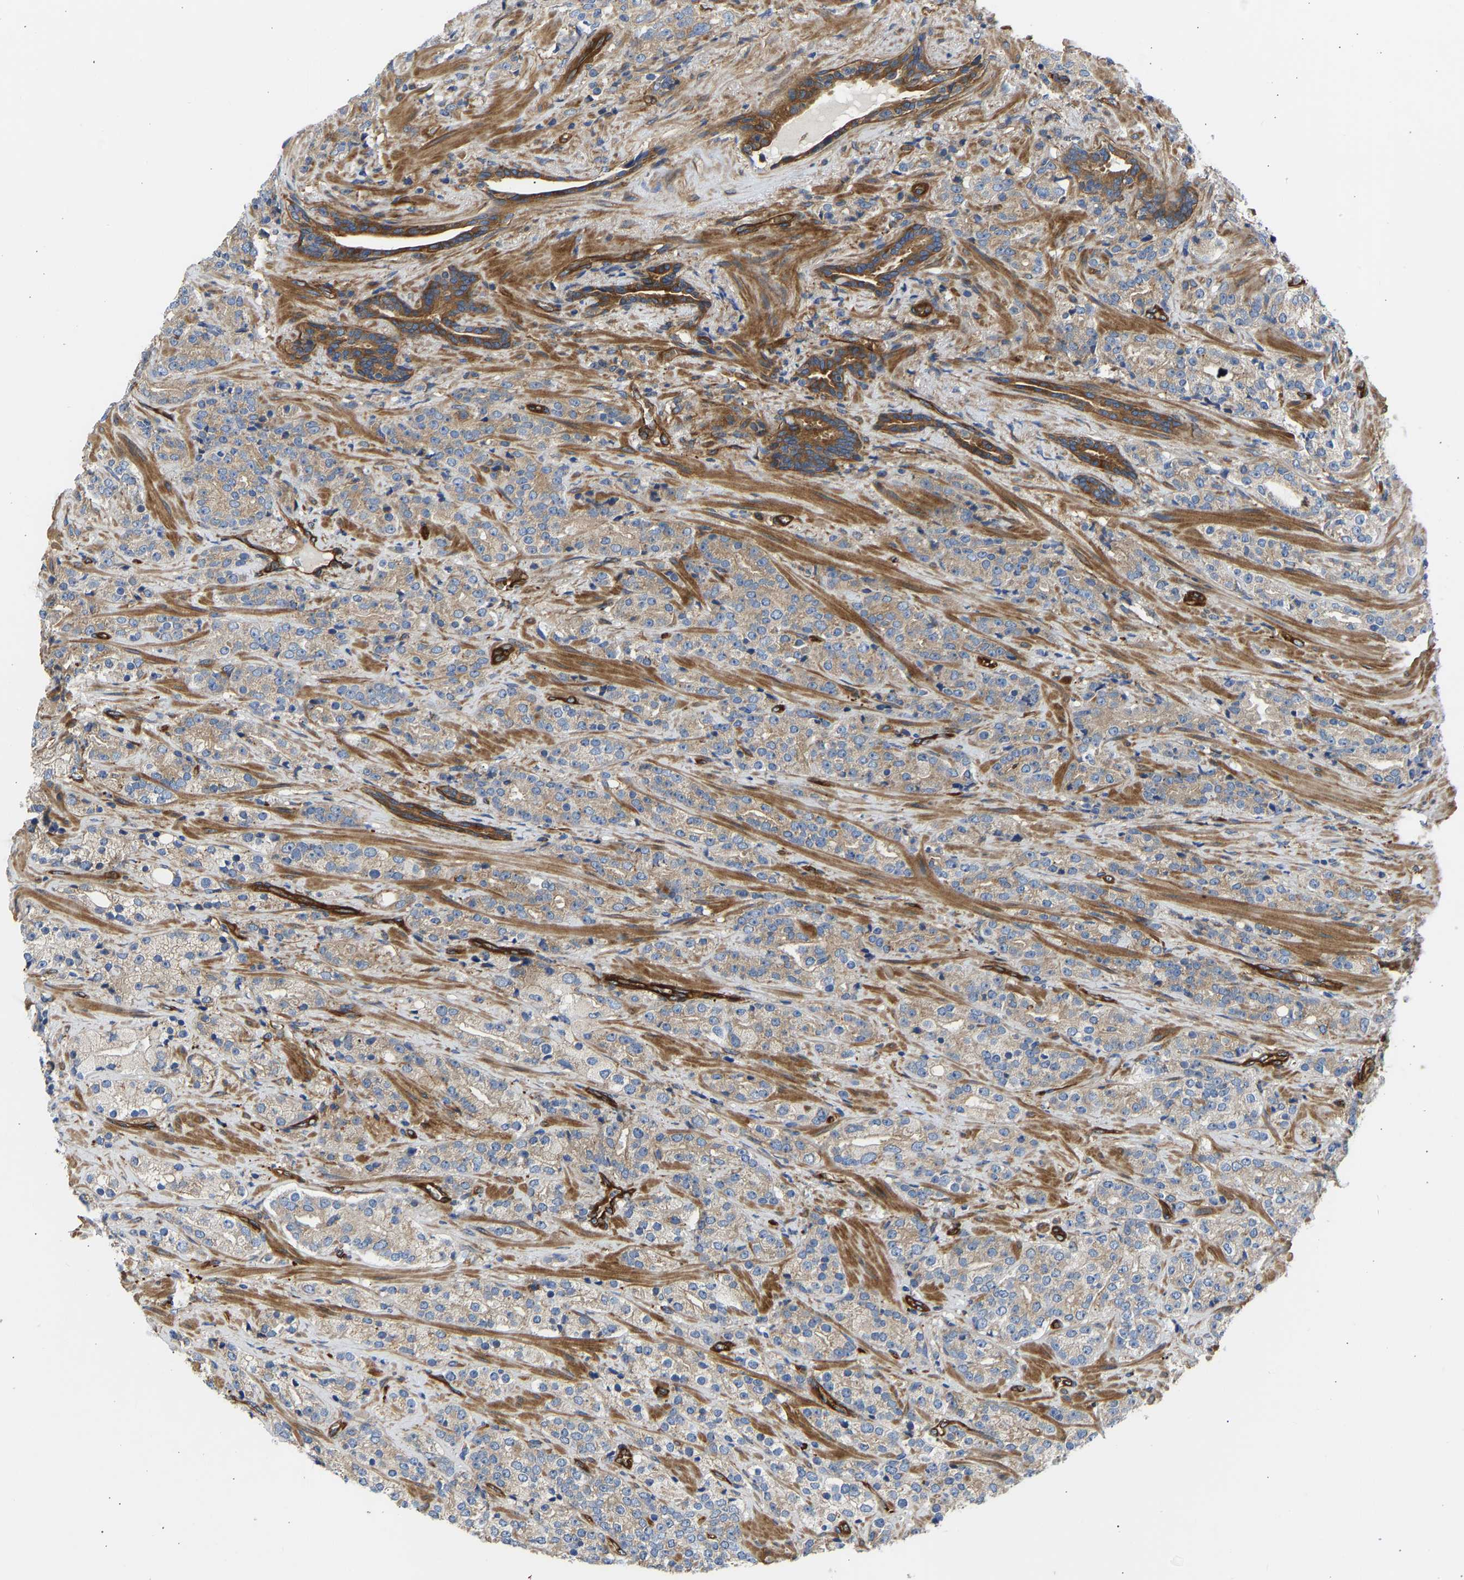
{"staining": {"intensity": "strong", "quantity": "<25%", "location": "cytoplasmic/membranous"}, "tissue": "prostate cancer", "cell_type": "Tumor cells", "image_type": "cancer", "snomed": [{"axis": "morphology", "description": "Adenocarcinoma, High grade"}, {"axis": "topography", "description": "Prostate"}], "caption": "Strong cytoplasmic/membranous protein staining is identified in approximately <25% of tumor cells in prostate cancer. (Brightfield microscopy of DAB IHC at high magnification).", "gene": "MYO1C", "patient": {"sex": "male", "age": 71}}